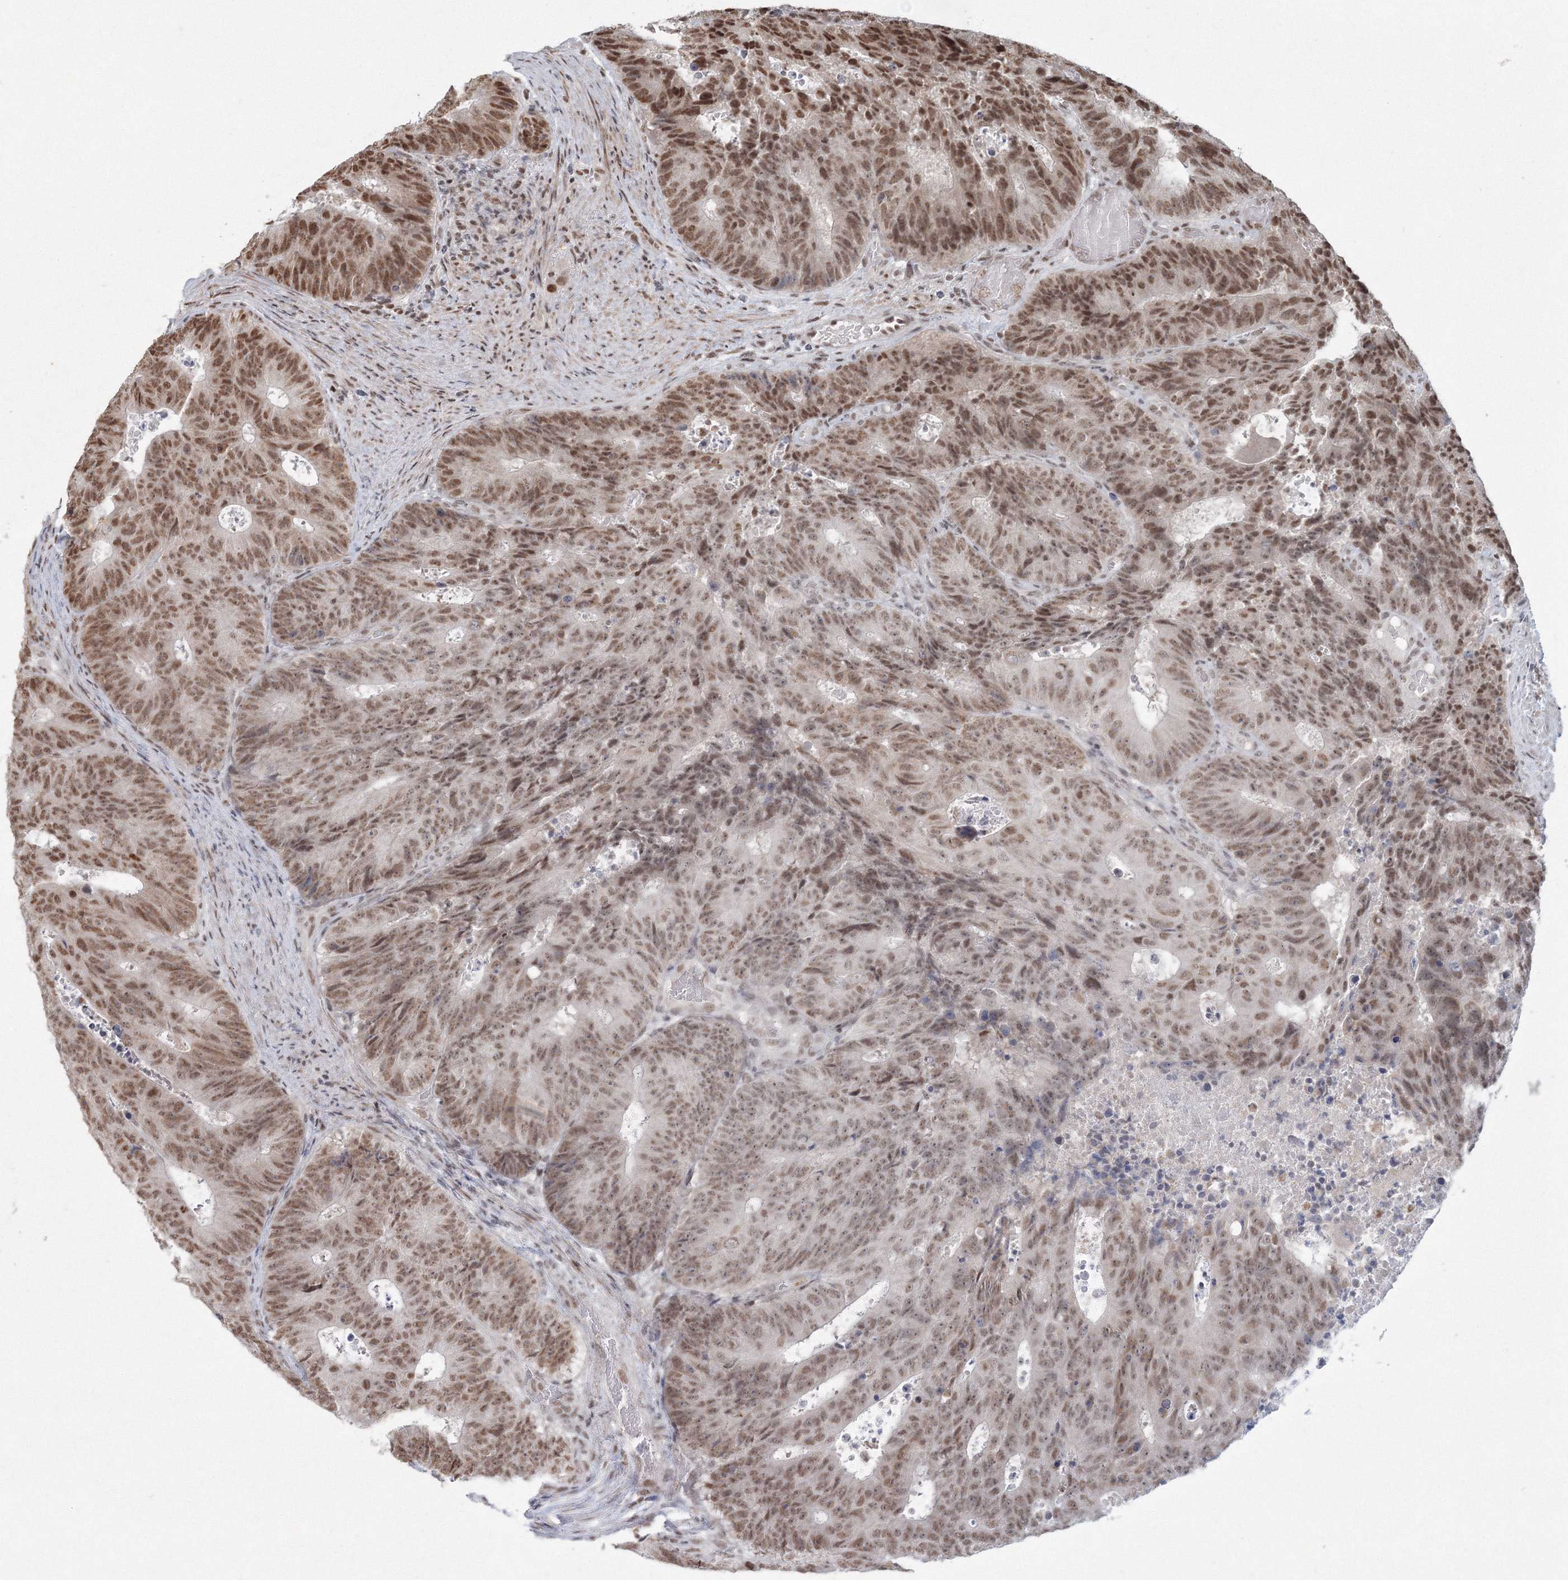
{"staining": {"intensity": "moderate", "quantity": ">75%", "location": "nuclear"}, "tissue": "colorectal cancer", "cell_type": "Tumor cells", "image_type": "cancer", "snomed": [{"axis": "morphology", "description": "Adenocarcinoma, NOS"}, {"axis": "topography", "description": "Colon"}], "caption": "DAB (3,3'-diaminobenzidine) immunohistochemical staining of adenocarcinoma (colorectal) exhibits moderate nuclear protein positivity in about >75% of tumor cells. The protein is shown in brown color, while the nuclei are stained blue.", "gene": "C3orf33", "patient": {"sex": "male", "age": 87}}